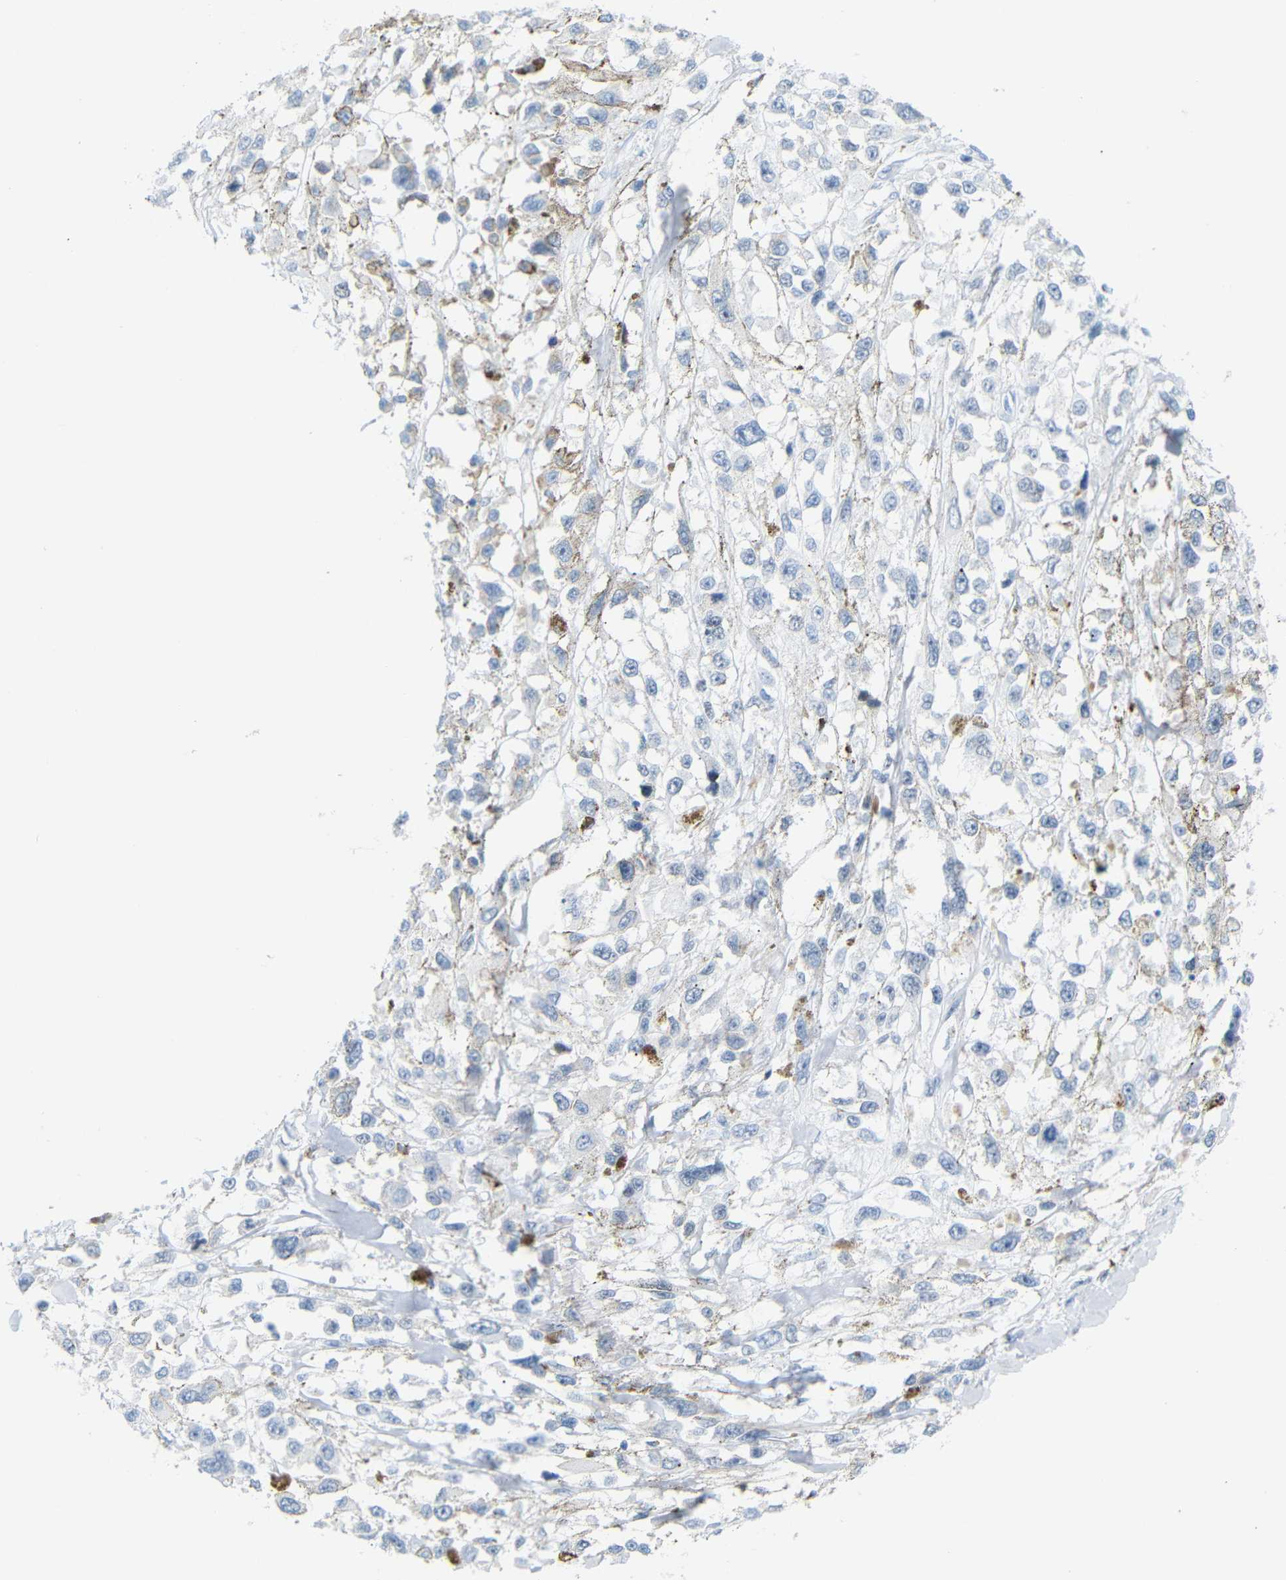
{"staining": {"intensity": "negative", "quantity": "none", "location": "none"}, "tissue": "melanoma", "cell_type": "Tumor cells", "image_type": "cancer", "snomed": [{"axis": "morphology", "description": "Malignant melanoma, Metastatic site"}, {"axis": "topography", "description": "Lymph node"}], "caption": "There is no significant expression in tumor cells of melanoma.", "gene": "DYNAP", "patient": {"sex": "male", "age": 59}}